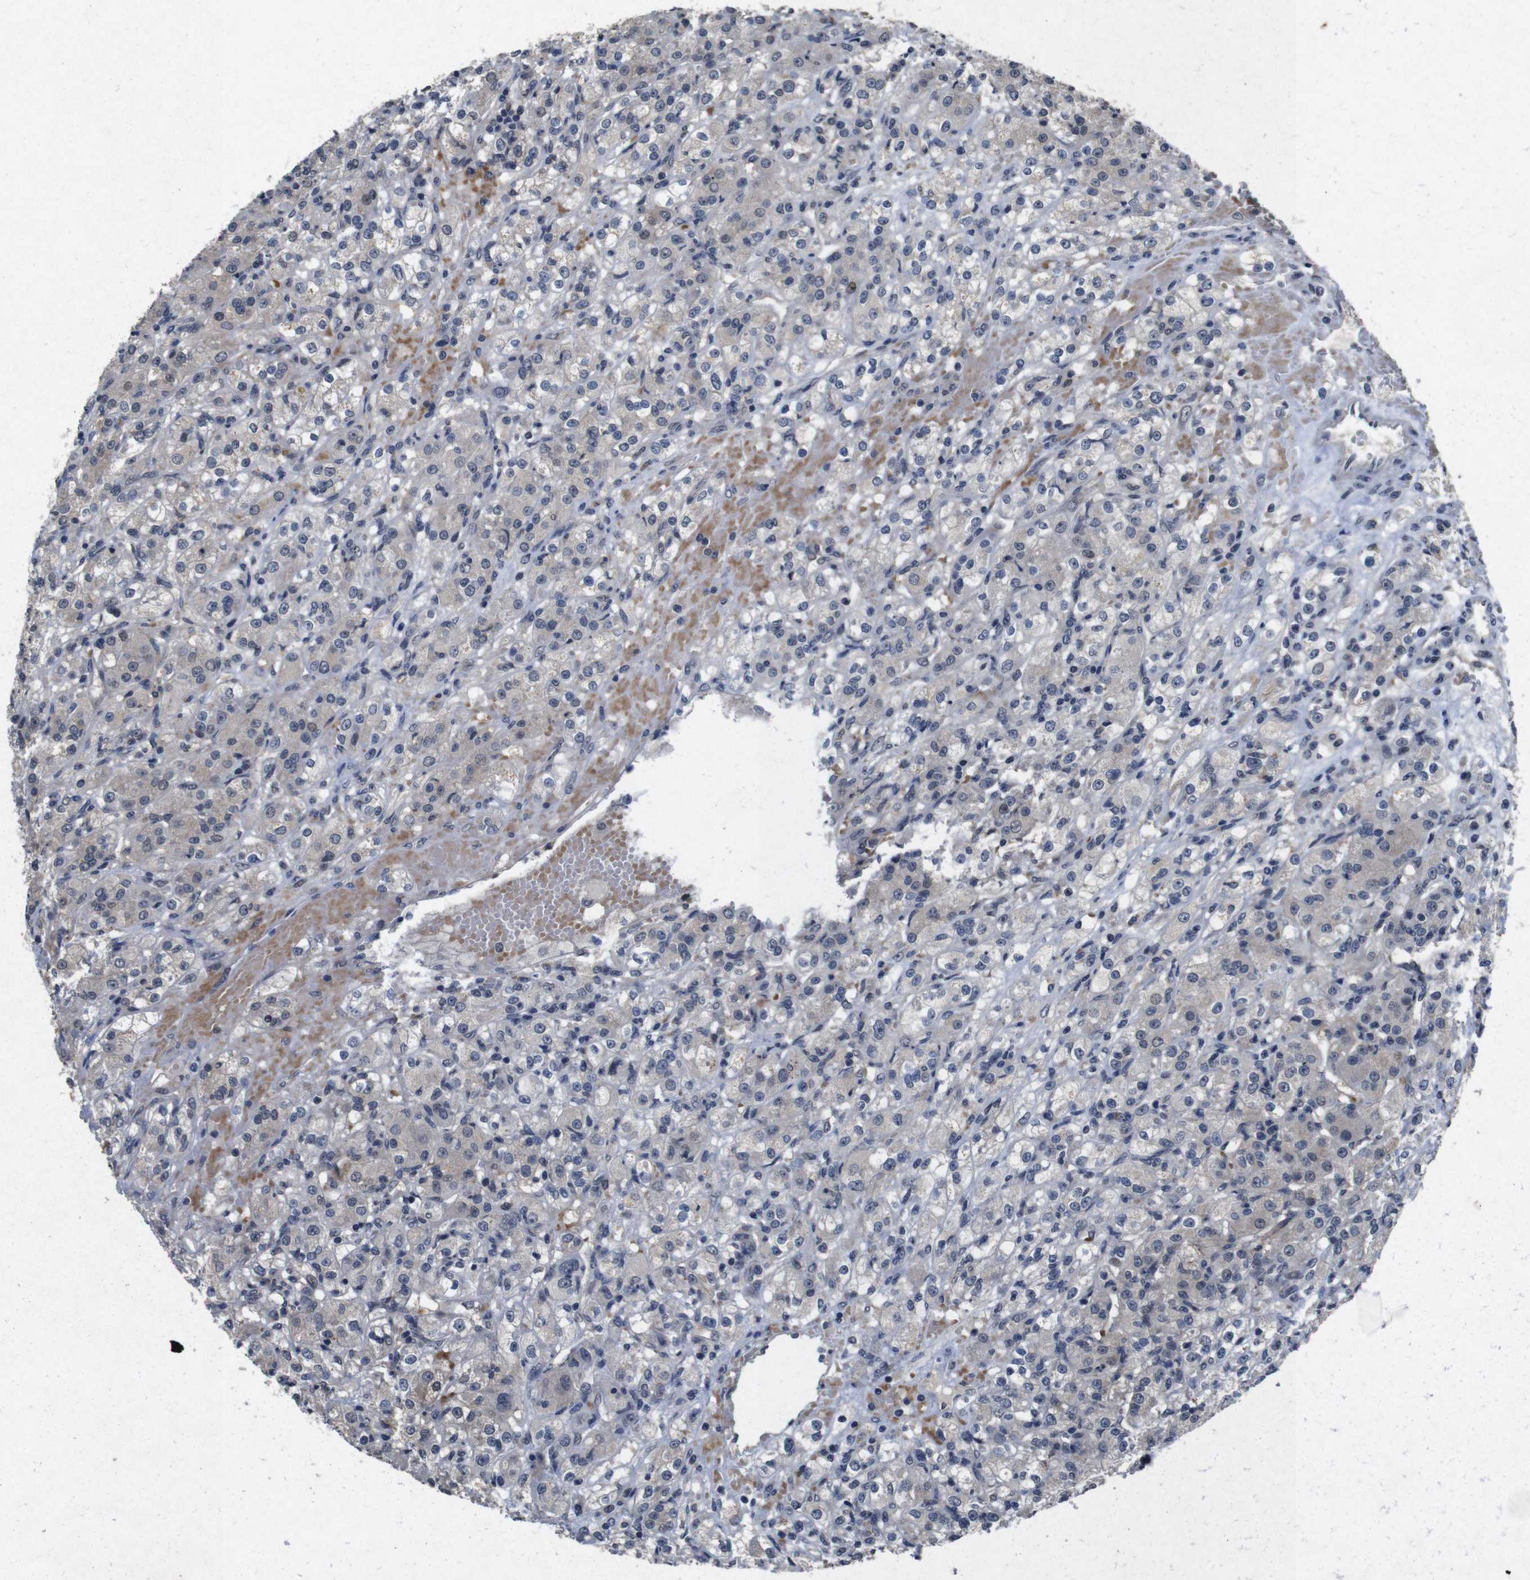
{"staining": {"intensity": "weak", "quantity": "25%-75%", "location": "cytoplasmic/membranous"}, "tissue": "renal cancer", "cell_type": "Tumor cells", "image_type": "cancer", "snomed": [{"axis": "morphology", "description": "Normal tissue, NOS"}, {"axis": "morphology", "description": "Adenocarcinoma, NOS"}, {"axis": "topography", "description": "Kidney"}], "caption": "Protein staining shows weak cytoplasmic/membranous staining in about 25%-75% of tumor cells in renal cancer. The protein is stained brown, and the nuclei are stained in blue (DAB (3,3'-diaminobenzidine) IHC with brightfield microscopy, high magnification).", "gene": "AKT3", "patient": {"sex": "male", "age": 61}}